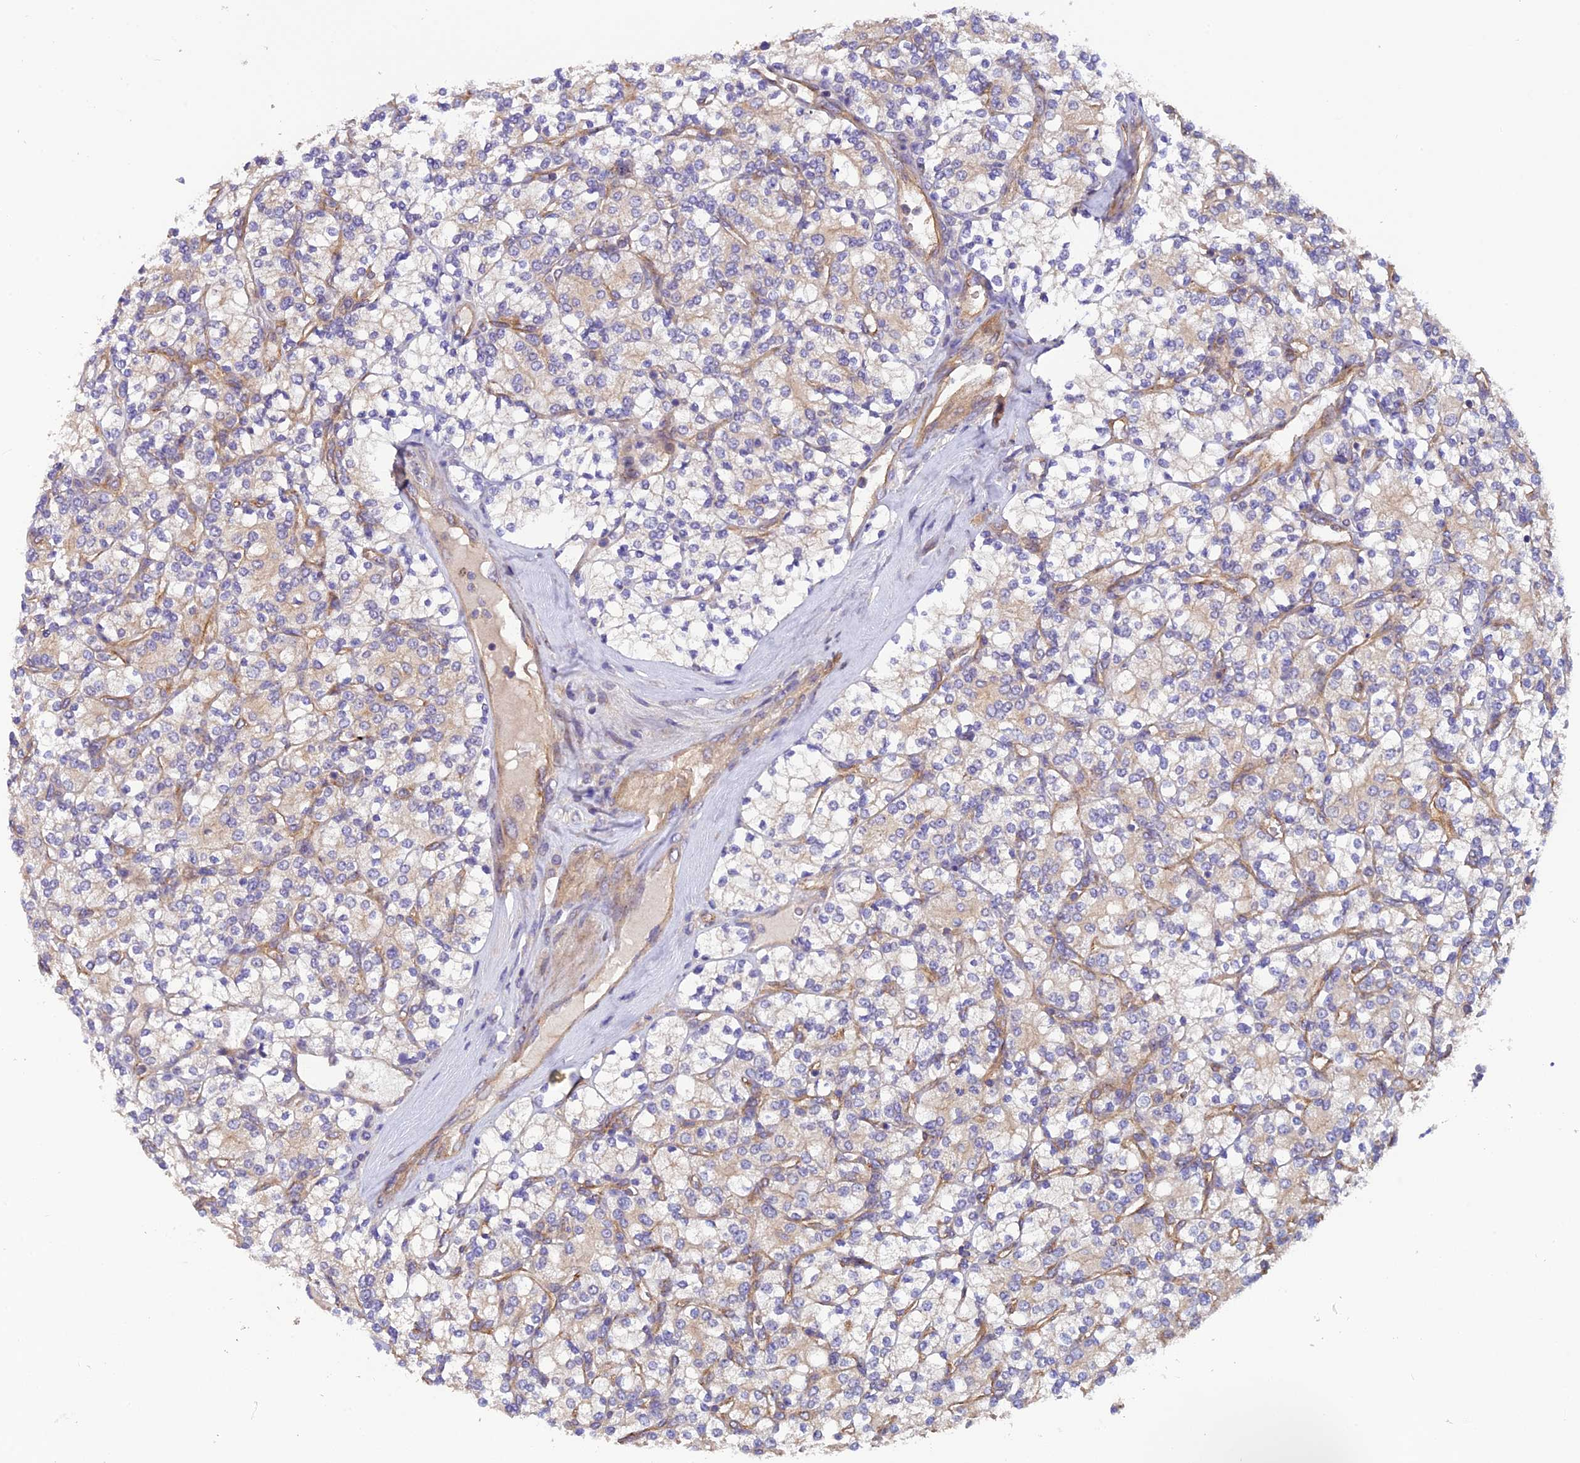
{"staining": {"intensity": "weak", "quantity": "<25%", "location": "cytoplasmic/membranous"}, "tissue": "renal cancer", "cell_type": "Tumor cells", "image_type": "cancer", "snomed": [{"axis": "morphology", "description": "Adenocarcinoma, NOS"}, {"axis": "topography", "description": "Kidney"}], "caption": "Tumor cells are negative for protein expression in human adenocarcinoma (renal). The staining is performed using DAB (3,3'-diaminobenzidine) brown chromogen with nuclei counter-stained in using hematoxylin.", "gene": "ADAMTS15", "patient": {"sex": "male", "age": 77}}